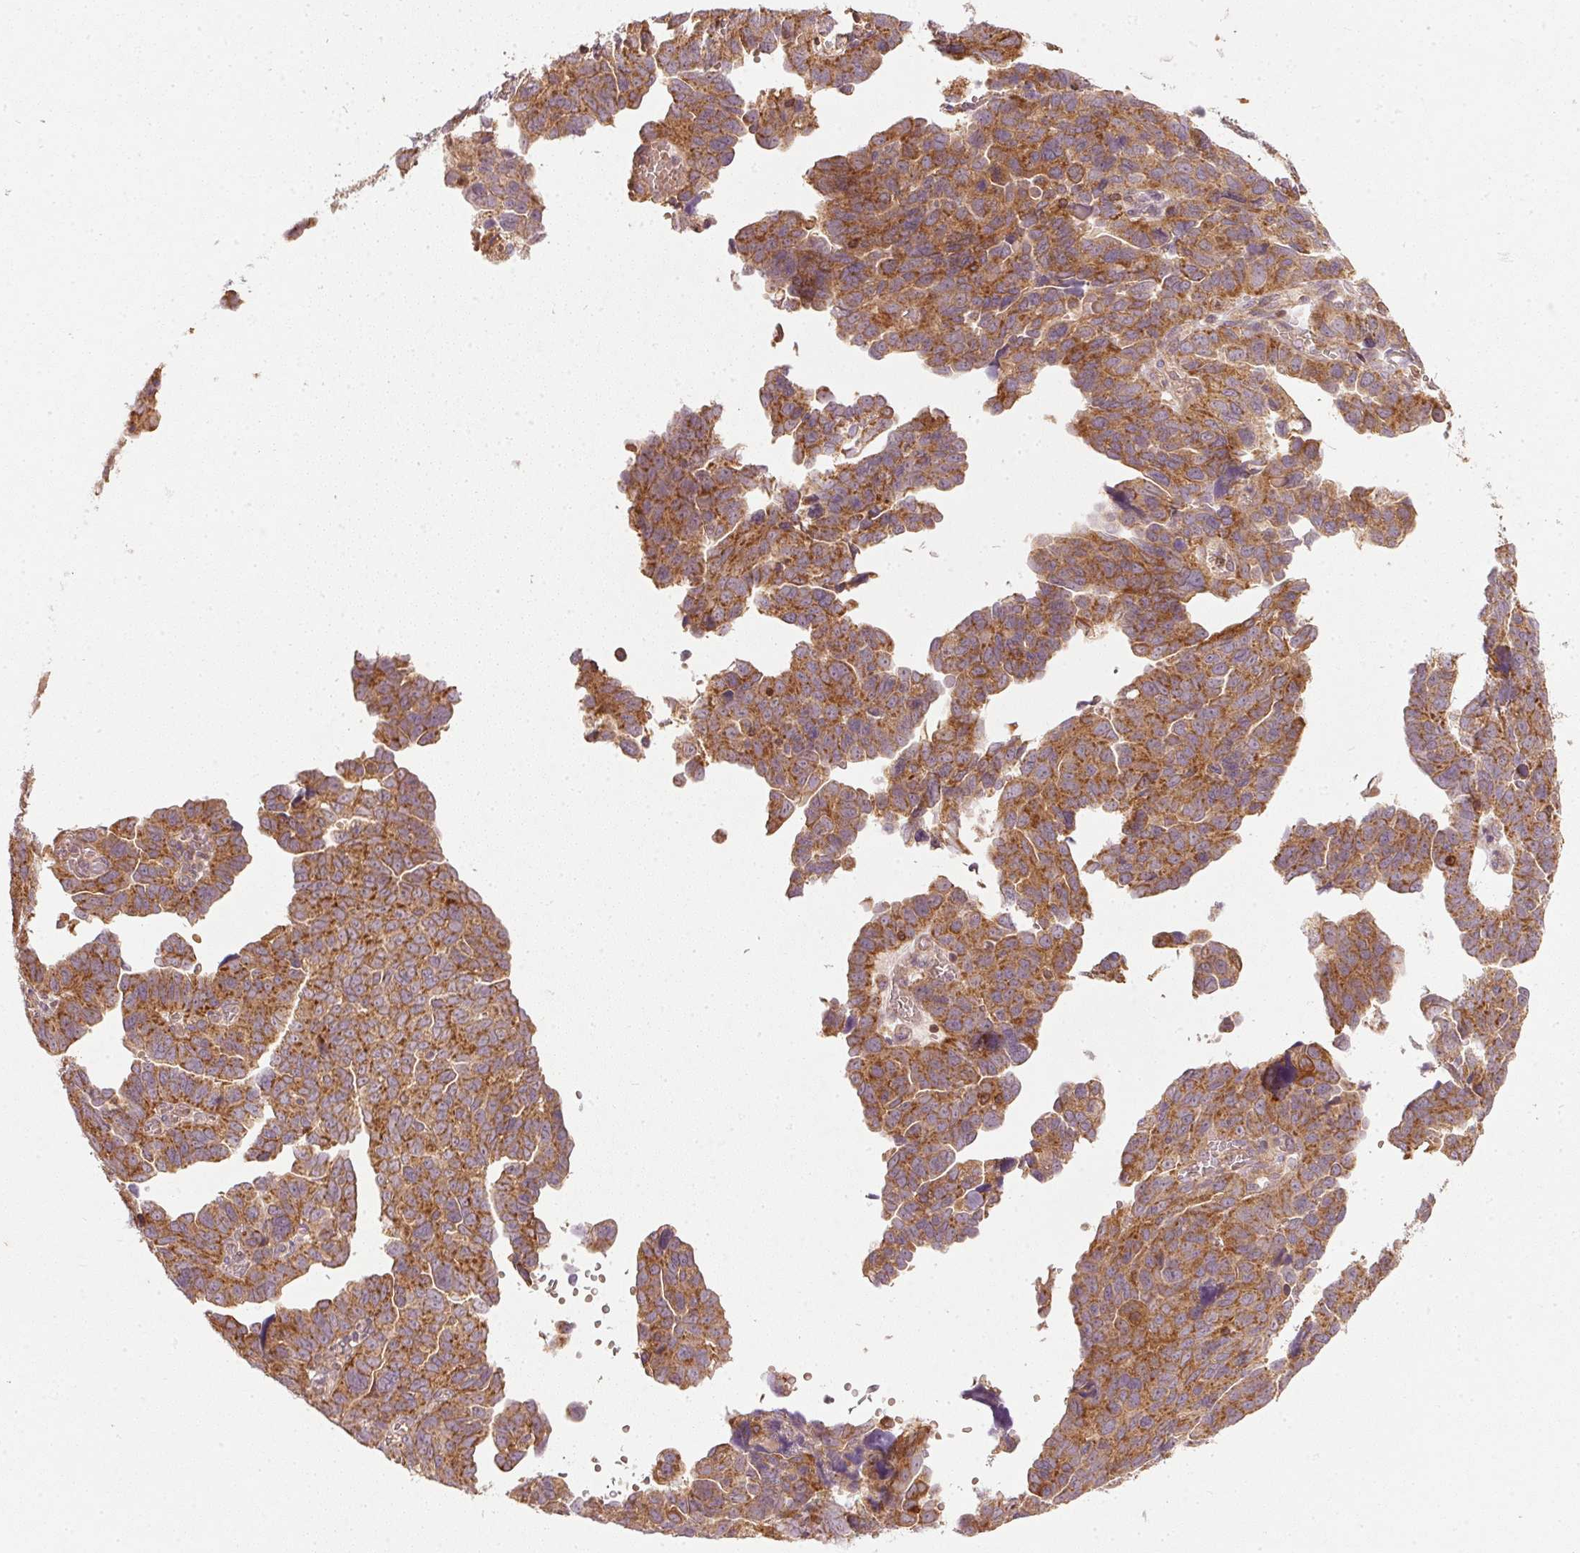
{"staining": {"intensity": "strong", "quantity": ">75%", "location": "cytoplasmic/membranous"}, "tissue": "ovarian cancer", "cell_type": "Tumor cells", "image_type": "cancer", "snomed": [{"axis": "morphology", "description": "Cystadenocarcinoma, serous, NOS"}, {"axis": "topography", "description": "Ovary"}], "caption": "There is high levels of strong cytoplasmic/membranous positivity in tumor cells of serous cystadenocarcinoma (ovarian), as demonstrated by immunohistochemical staining (brown color).", "gene": "NADK2", "patient": {"sex": "female", "age": 64}}